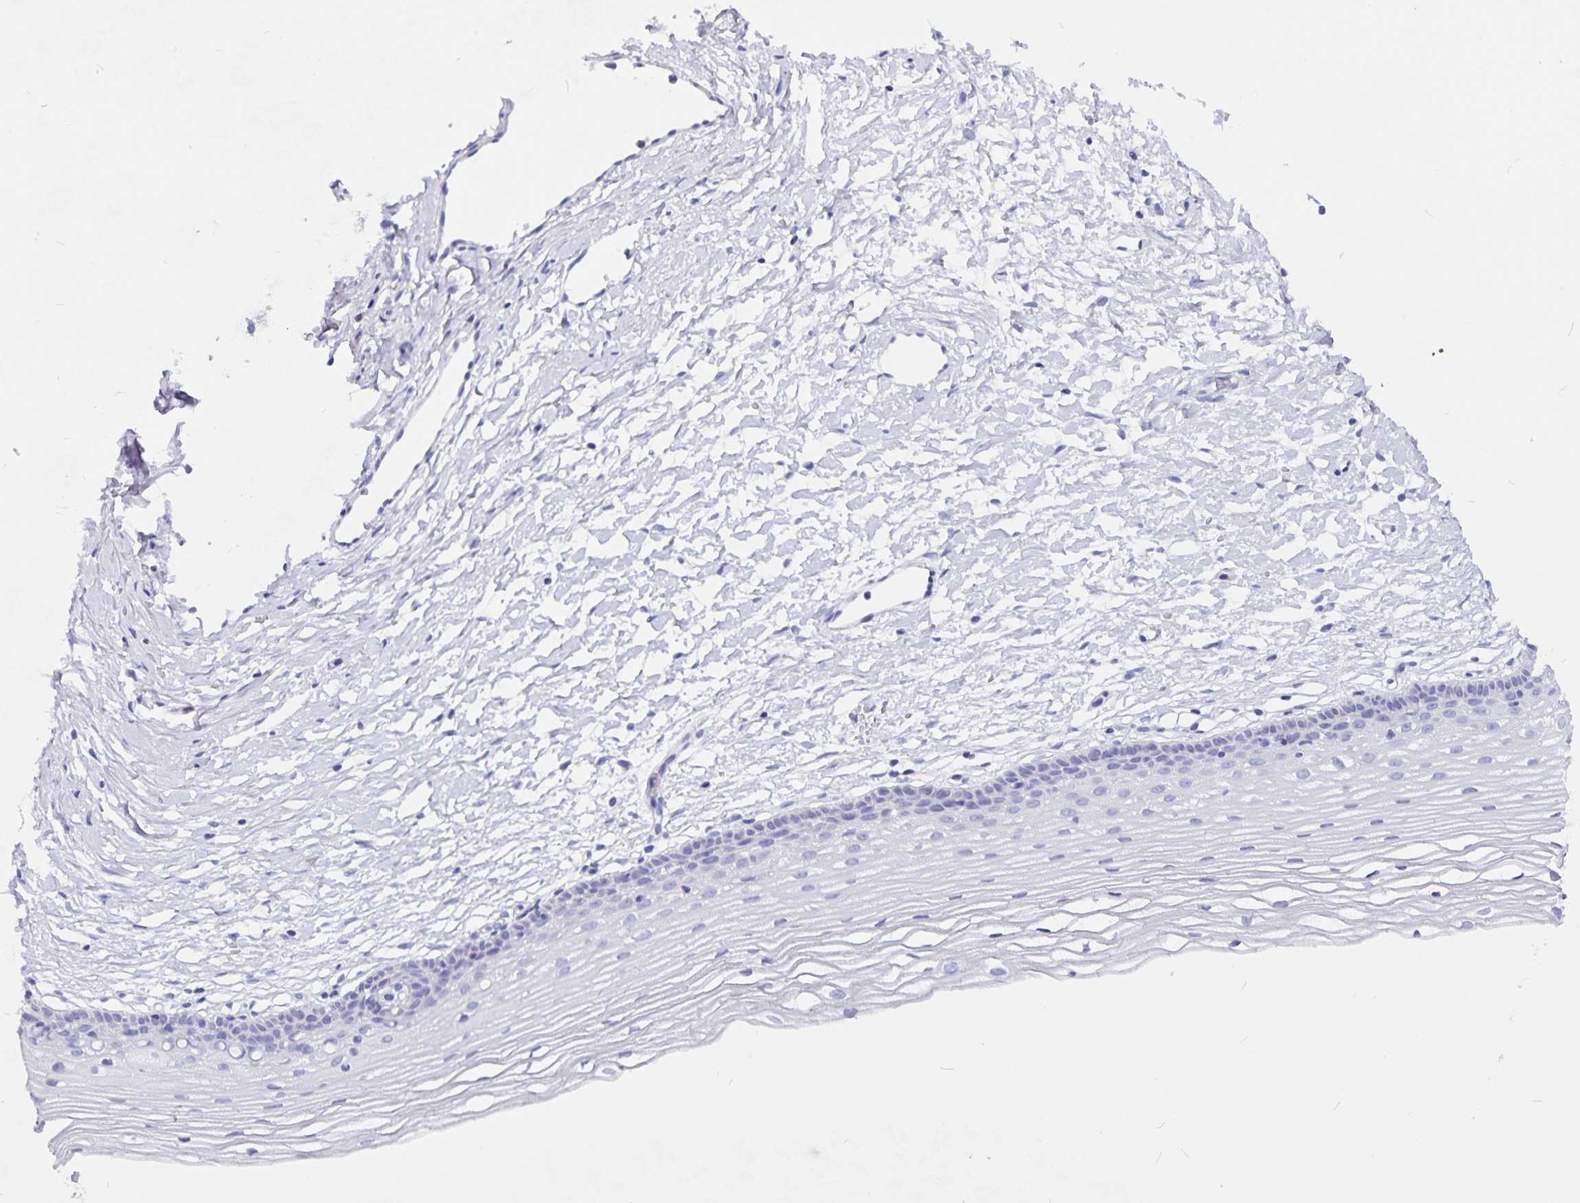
{"staining": {"intensity": "negative", "quantity": "none", "location": "none"}, "tissue": "cervix", "cell_type": "Glandular cells", "image_type": "normal", "snomed": [{"axis": "morphology", "description": "Normal tissue, NOS"}, {"axis": "topography", "description": "Cervix"}], "caption": "An immunohistochemistry photomicrograph of normal cervix is shown. There is no staining in glandular cells of cervix.", "gene": "SNTN", "patient": {"sex": "female", "age": 40}}